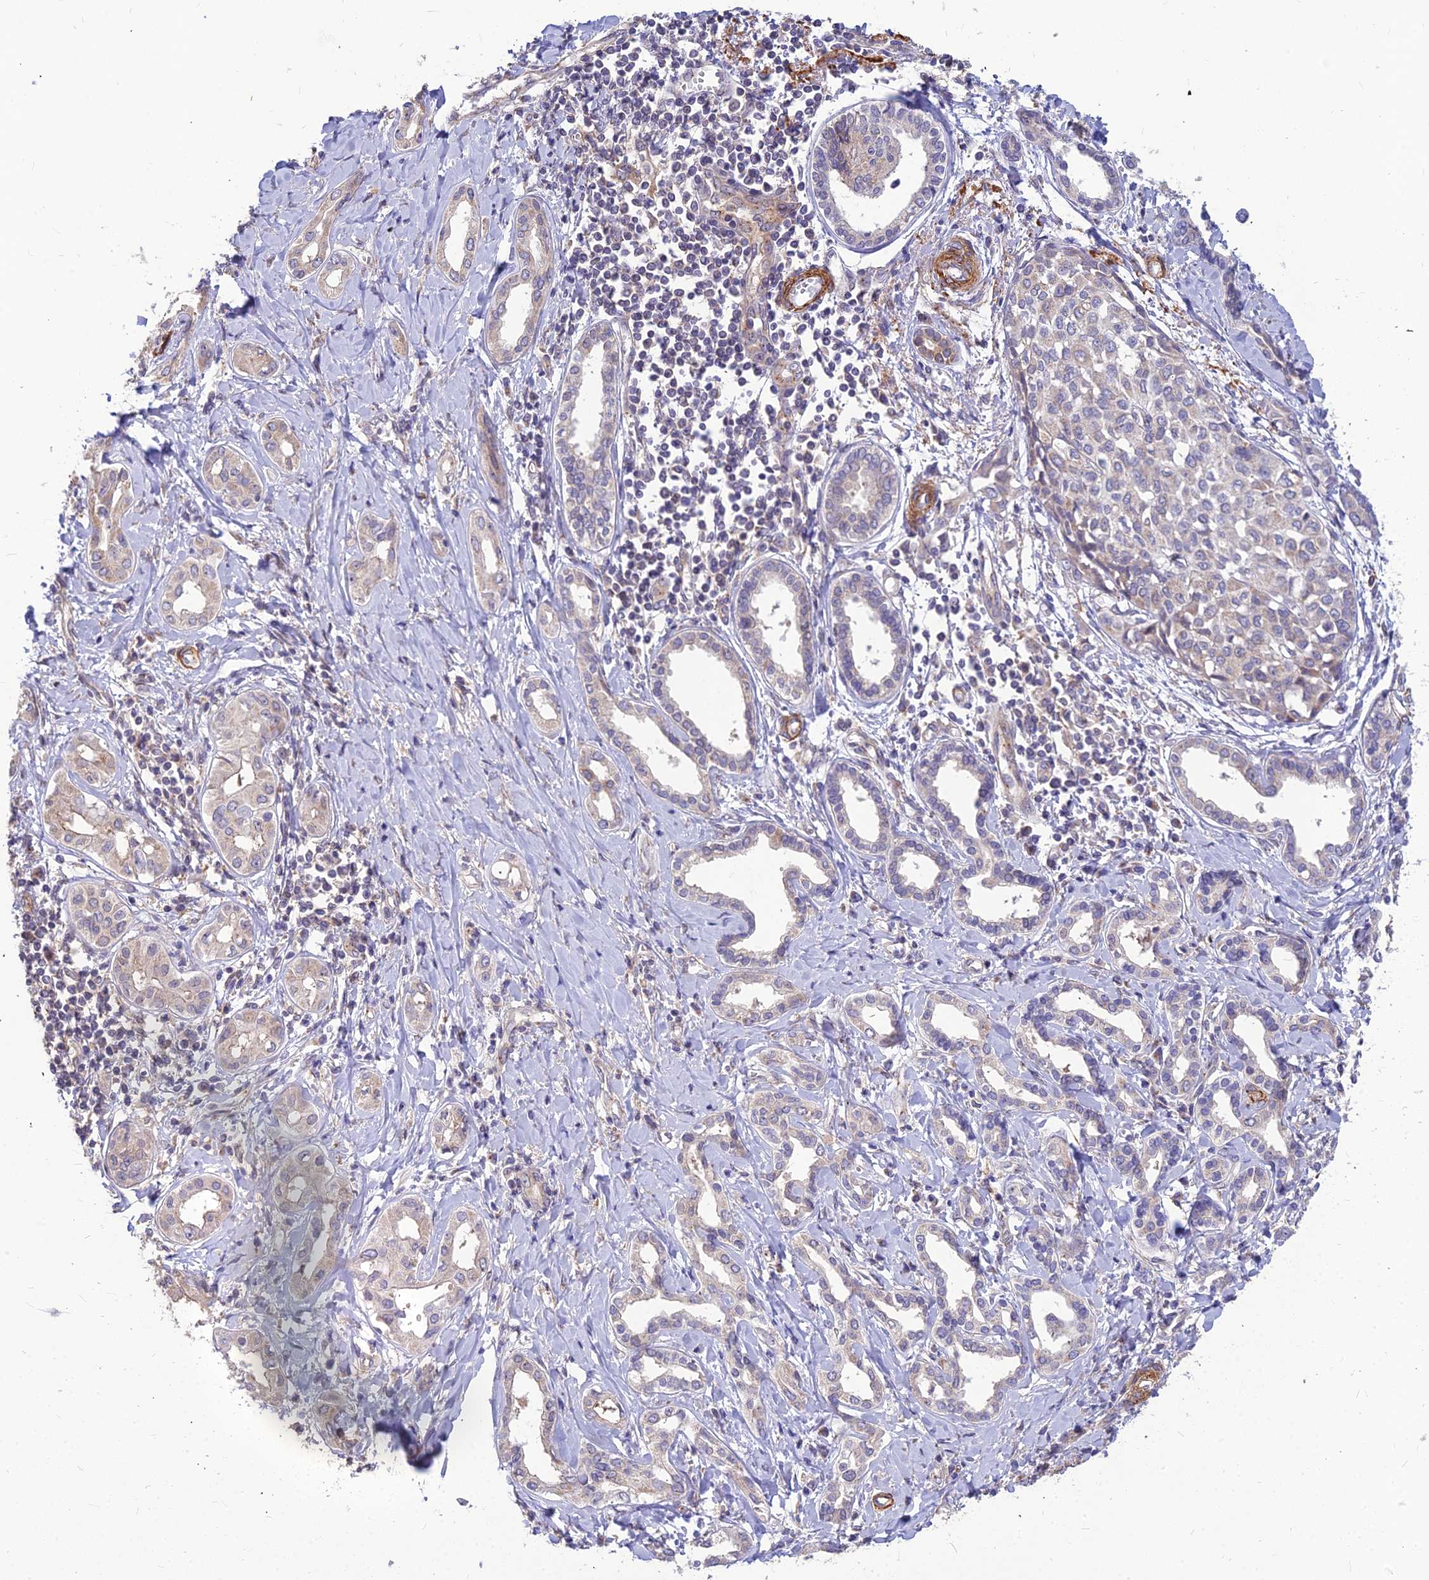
{"staining": {"intensity": "negative", "quantity": "none", "location": "none"}, "tissue": "liver cancer", "cell_type": "Tumor cells", "image_type": "cancer", "snomed": [{"axis": "morphology", "description": "Cholangiocarcinoma"}, {"axis": "topography", "description": "Liver"}], "caption": "Immunohistochemical staining of liver cancer (cholangiocarcinoma) exhibits no significant expression in tumor cells.", "gene": "LEKR1", "patient": {"sex": "female", "age": 77}}